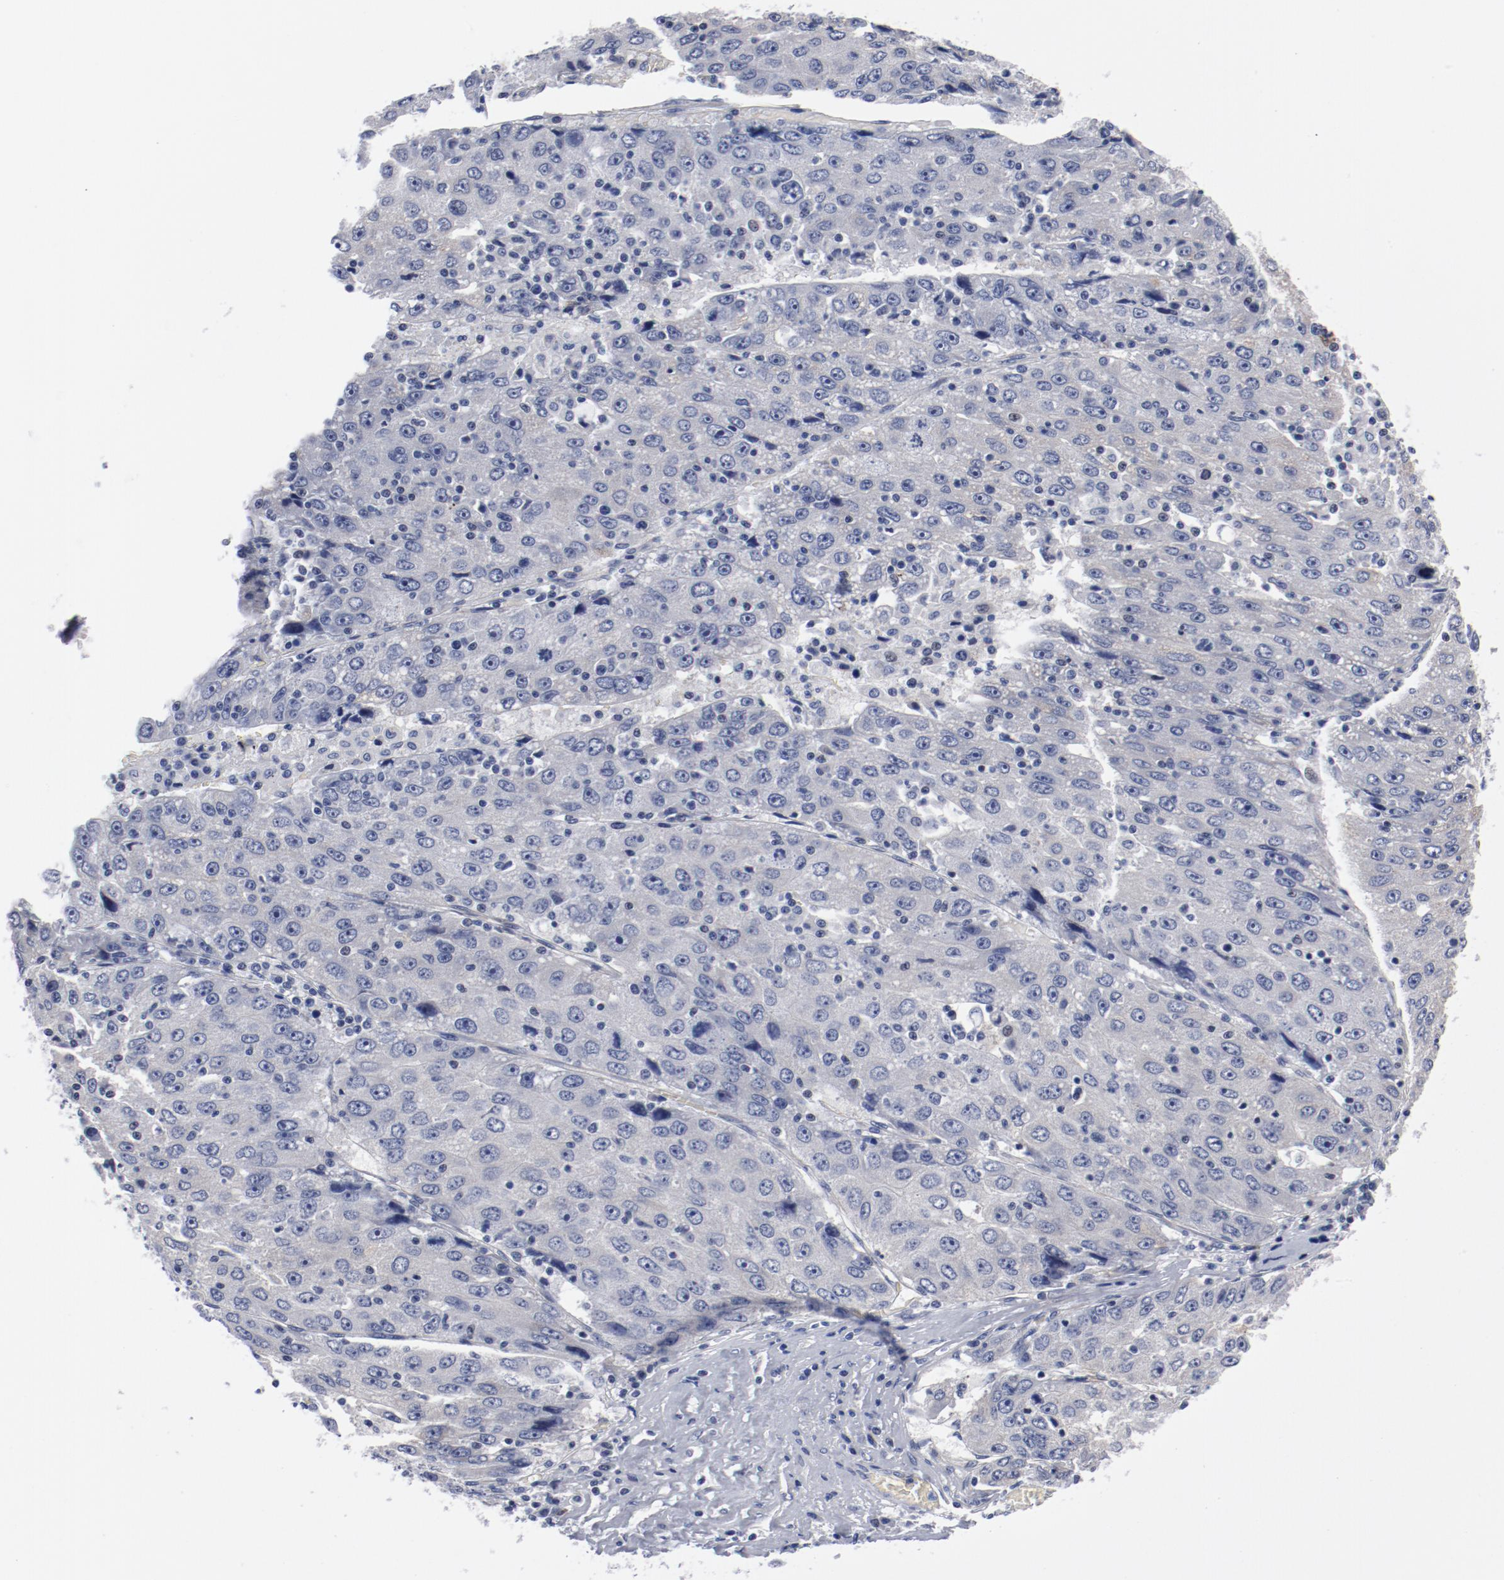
{"staining": {"intensity": "negative", "quantity": "none", "location": "none"}, "tissue": "liver cancer", "cell_type": "Tumor cells", "image_type": "cancer", "snomed": [{"axis": "morphology", "description": "Carcinoma, Hepatocellular, NOS"}, {"axis": "topography", "description": "Liver"}], "caption": "The micrograph reveals no significant positivity in tumor cells of hepatocellular carcinoma (liver). (Stains: DAB (3,3'-diaminobenzidine) immunohistochemistry with hematoxylin counter stain, Microscopy: brightfield microscopy at high magnification).", "gene": "KCNK13", "patient": {"sex": "male", "age": 49}}